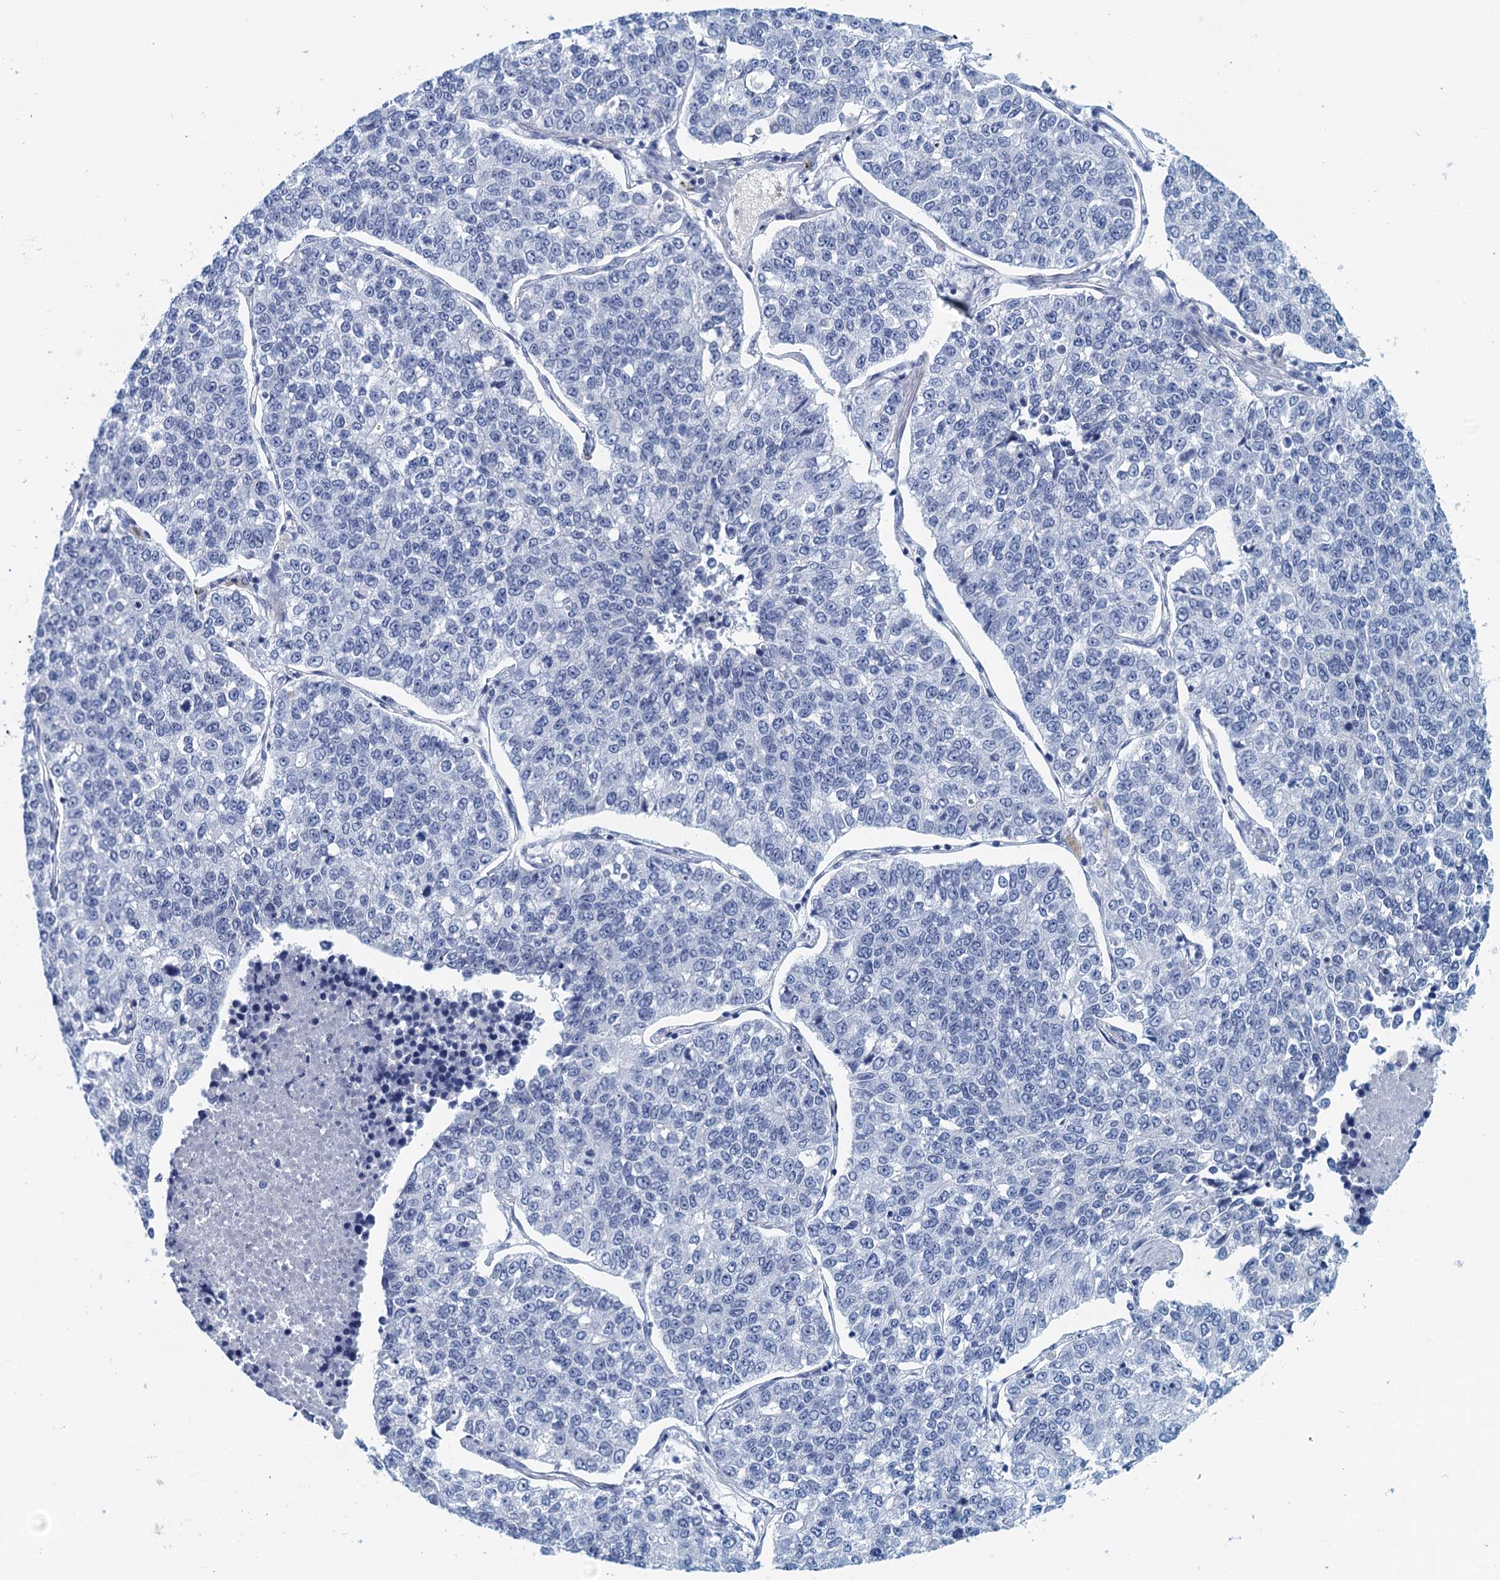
{"staining": {"intensity": "negative", "quantity": "none", "location": "none"}, "tissue": "lung cancer", "cell_type": "Tumor cells", "image_type": "cancer", "snomed": [{"axis": "morphology", "description": "Adenocarcinoma, NOS"}, {"axis": "topography", "description": "Lung"}], "caption": "DAB (3,3'-diaminobenzidine) immunohistochemical staining of adenocarcinoma (lung) demonstrates no significant positivity in tumor cells. (Immunohistochemistry (ihc), brightfield microscopy, high magnification).", "gene": "CYP51A1", "patient": {"sex": "male", "age": 49}}